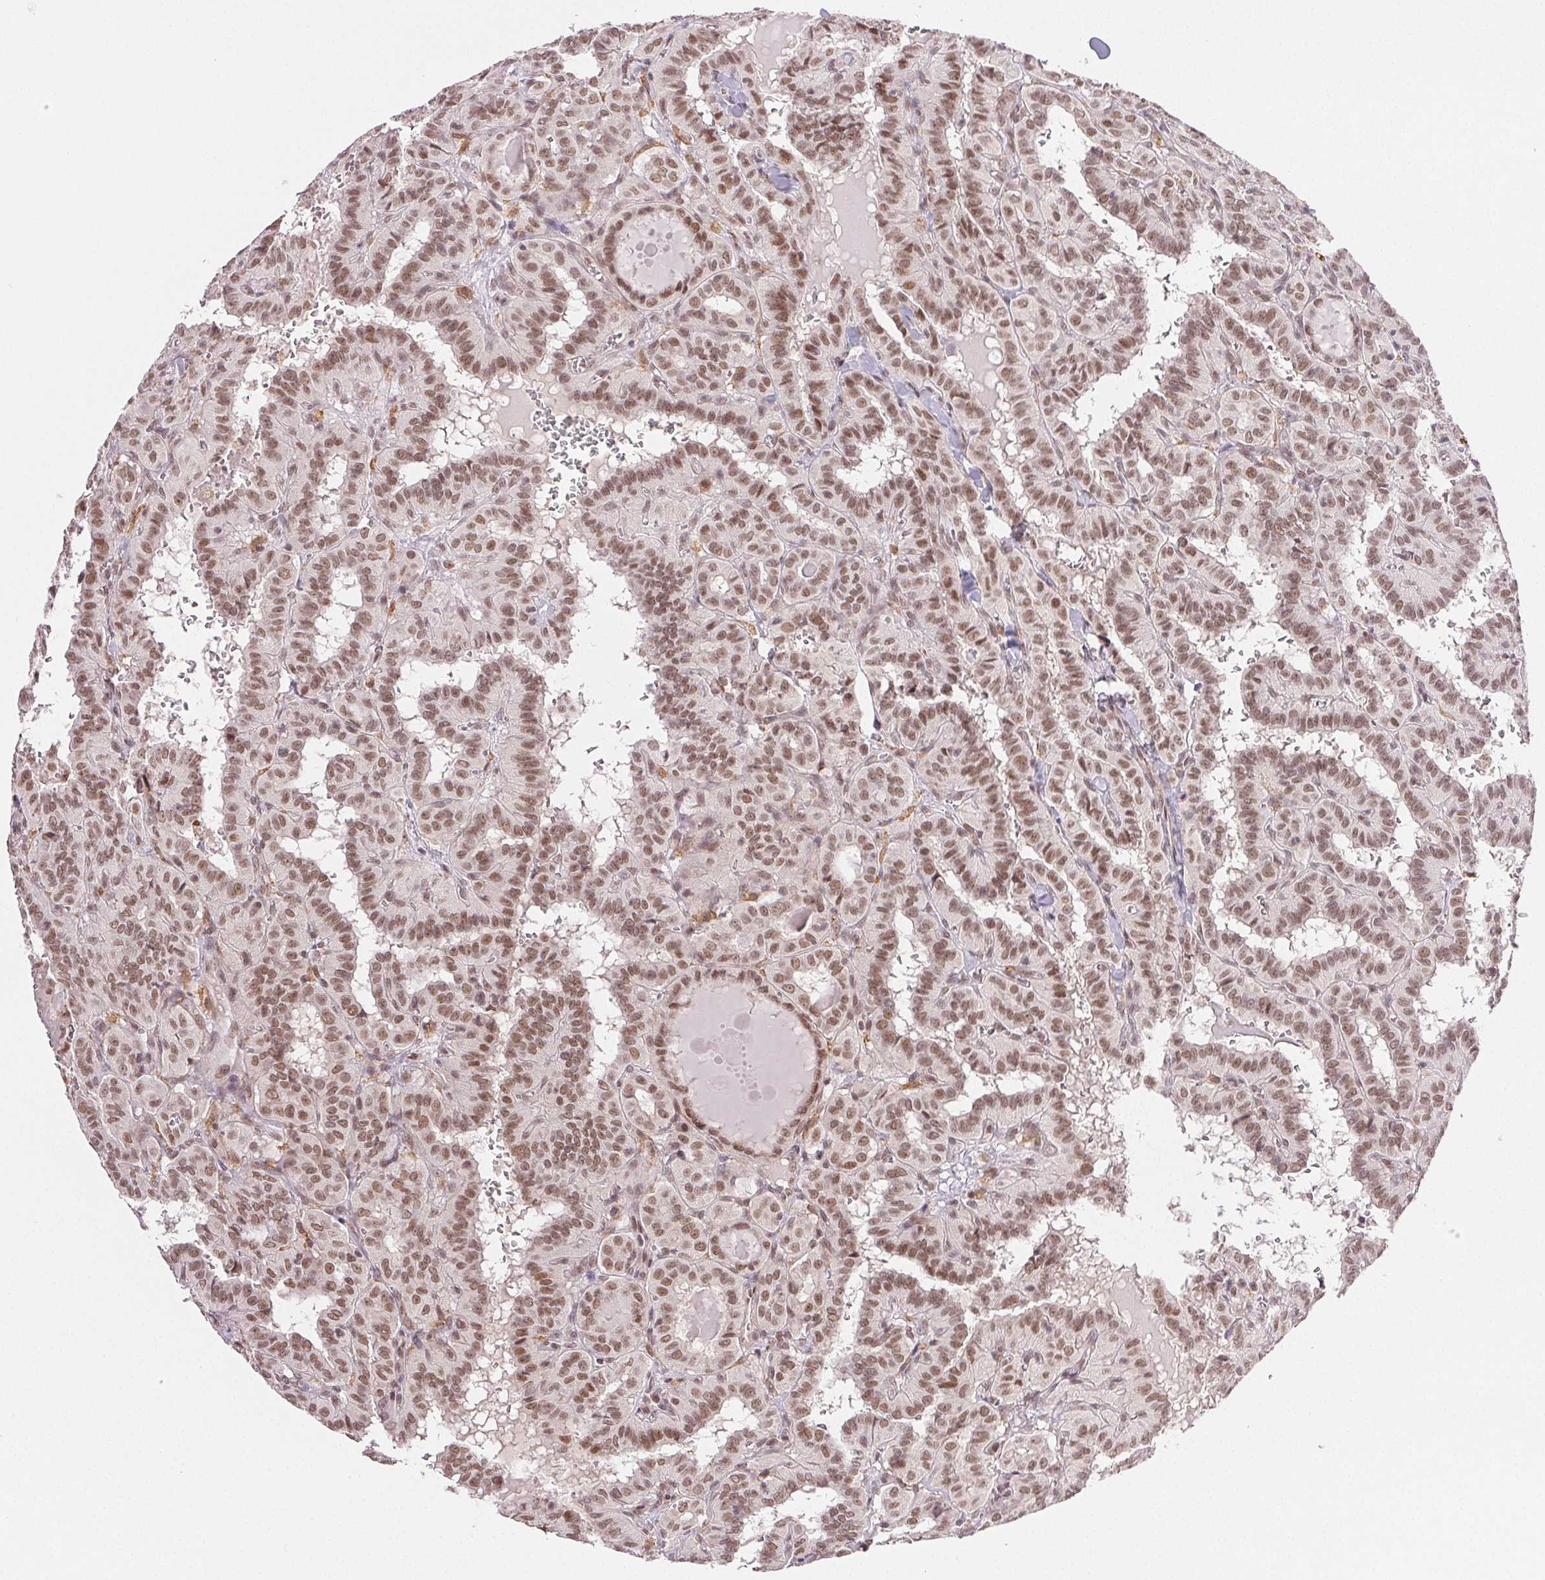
{"staining": {"intensity": "moderate", "quantity": ">75%", "location": "nuclear"}, "tissue": "thyroid cancer", "cell_type": "Tumor cells", "image_type": "cancer", "snomed": [{"axis": "morphology", "description": "Papillary adenocarcinoma, NOS"}, {"axis": "topography", "description": "Thyroid gland"}], "caption": "Thyroid papillary adenocarcinoma stained with IHC exhibits moderate nuclear positivity in approximately >75% of tumor cells.", "gene": "PRPF18", "patient": {"sex": "female", "age": 21}}